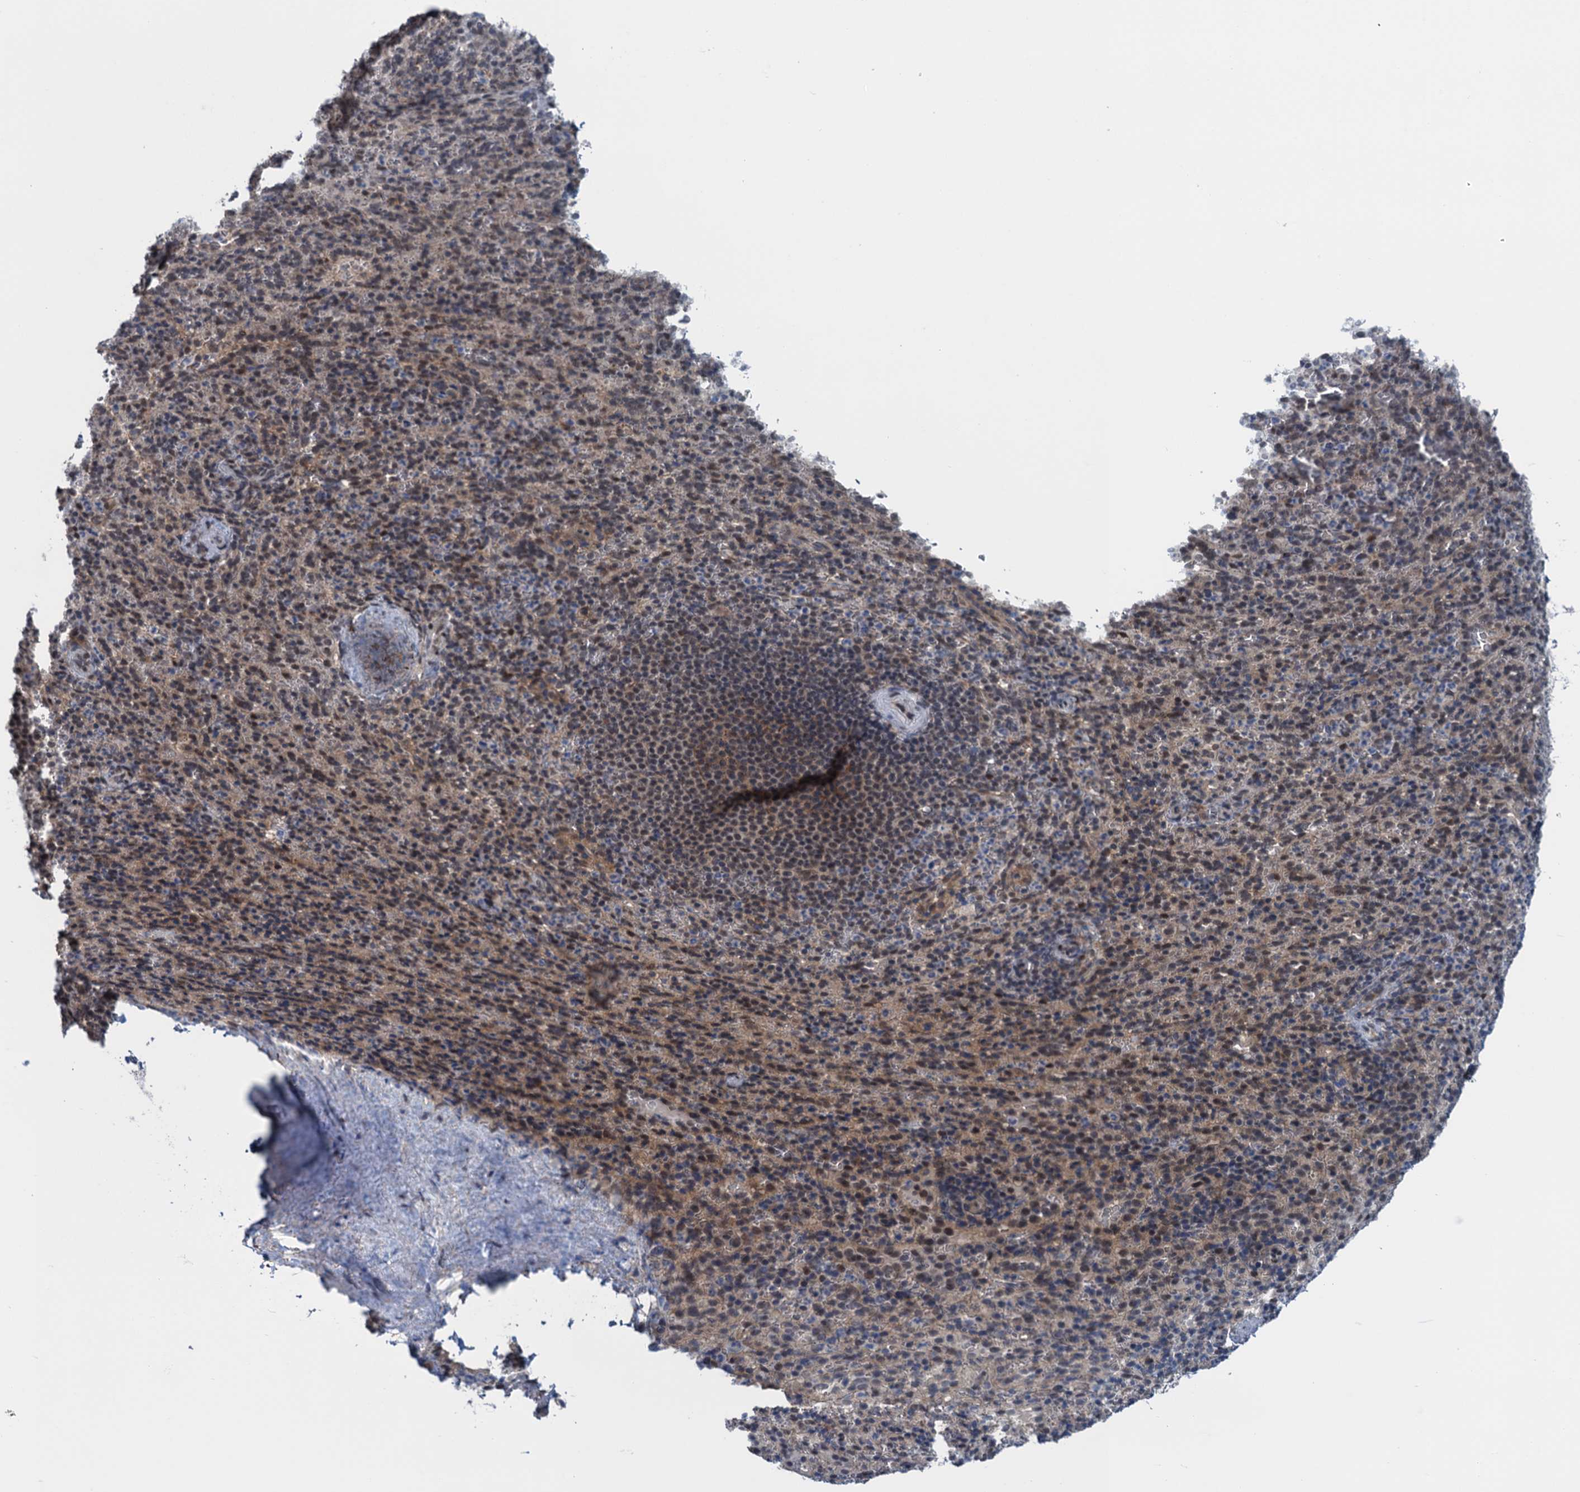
{"staining": {"intensity": "moderate", "quantity": "25%-75%", "location": "nuclear"}, "tissue": "spleen", "cell_type": "Cells in red pulp", "image_type": "normal", "snomed": [{"axis": "morphology", "description": "Normal tissue, NOS"}, {"axis": "topography", "description": "Spleen"}], "caption": "A brown stain shows moderate nuclear positivity of a protein in cells in red pulp of benign spleen.", "gene": "SAE1", "patient": {"sex": "female", "age": 21}}